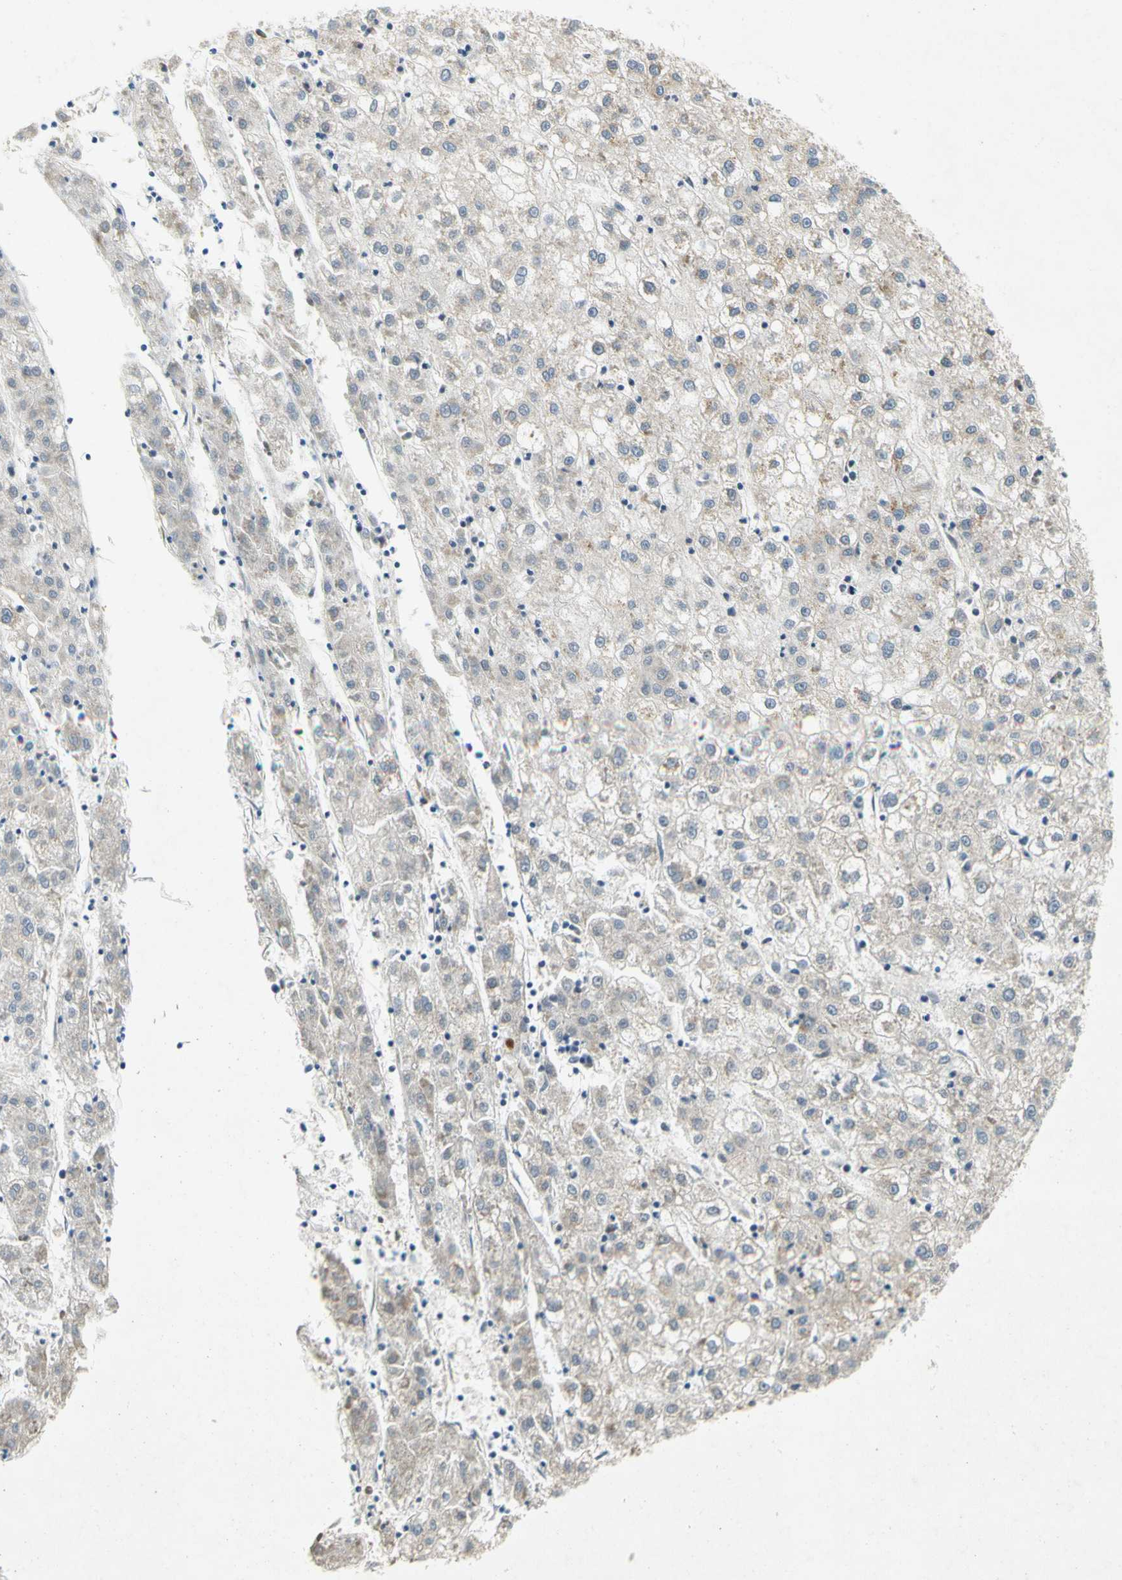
{"staining": {"intensity": "weak", "quantity": "<25%", "location": "cytoplasmic/membranous"}, "tissue": "liver cancer", "cell_type": "Tumor cells", "image_type": "cancer", "snomed": [{"axis": "morphology", "description": "Carcinoma, Hepatocellular, NOS"}, {"axis": "topography", "description": "Liver"}], "caption": "Immunohistochemistry (IHC) histopathology image of neoplastic tissue: liver hepatocellular carcinoma stained with DAB (3,3'-diaminobenzidine) reveals no significant protein positivity in tumor cells.", "gene": "GATD1", "patient": {"sex": "male", "age": 72}}